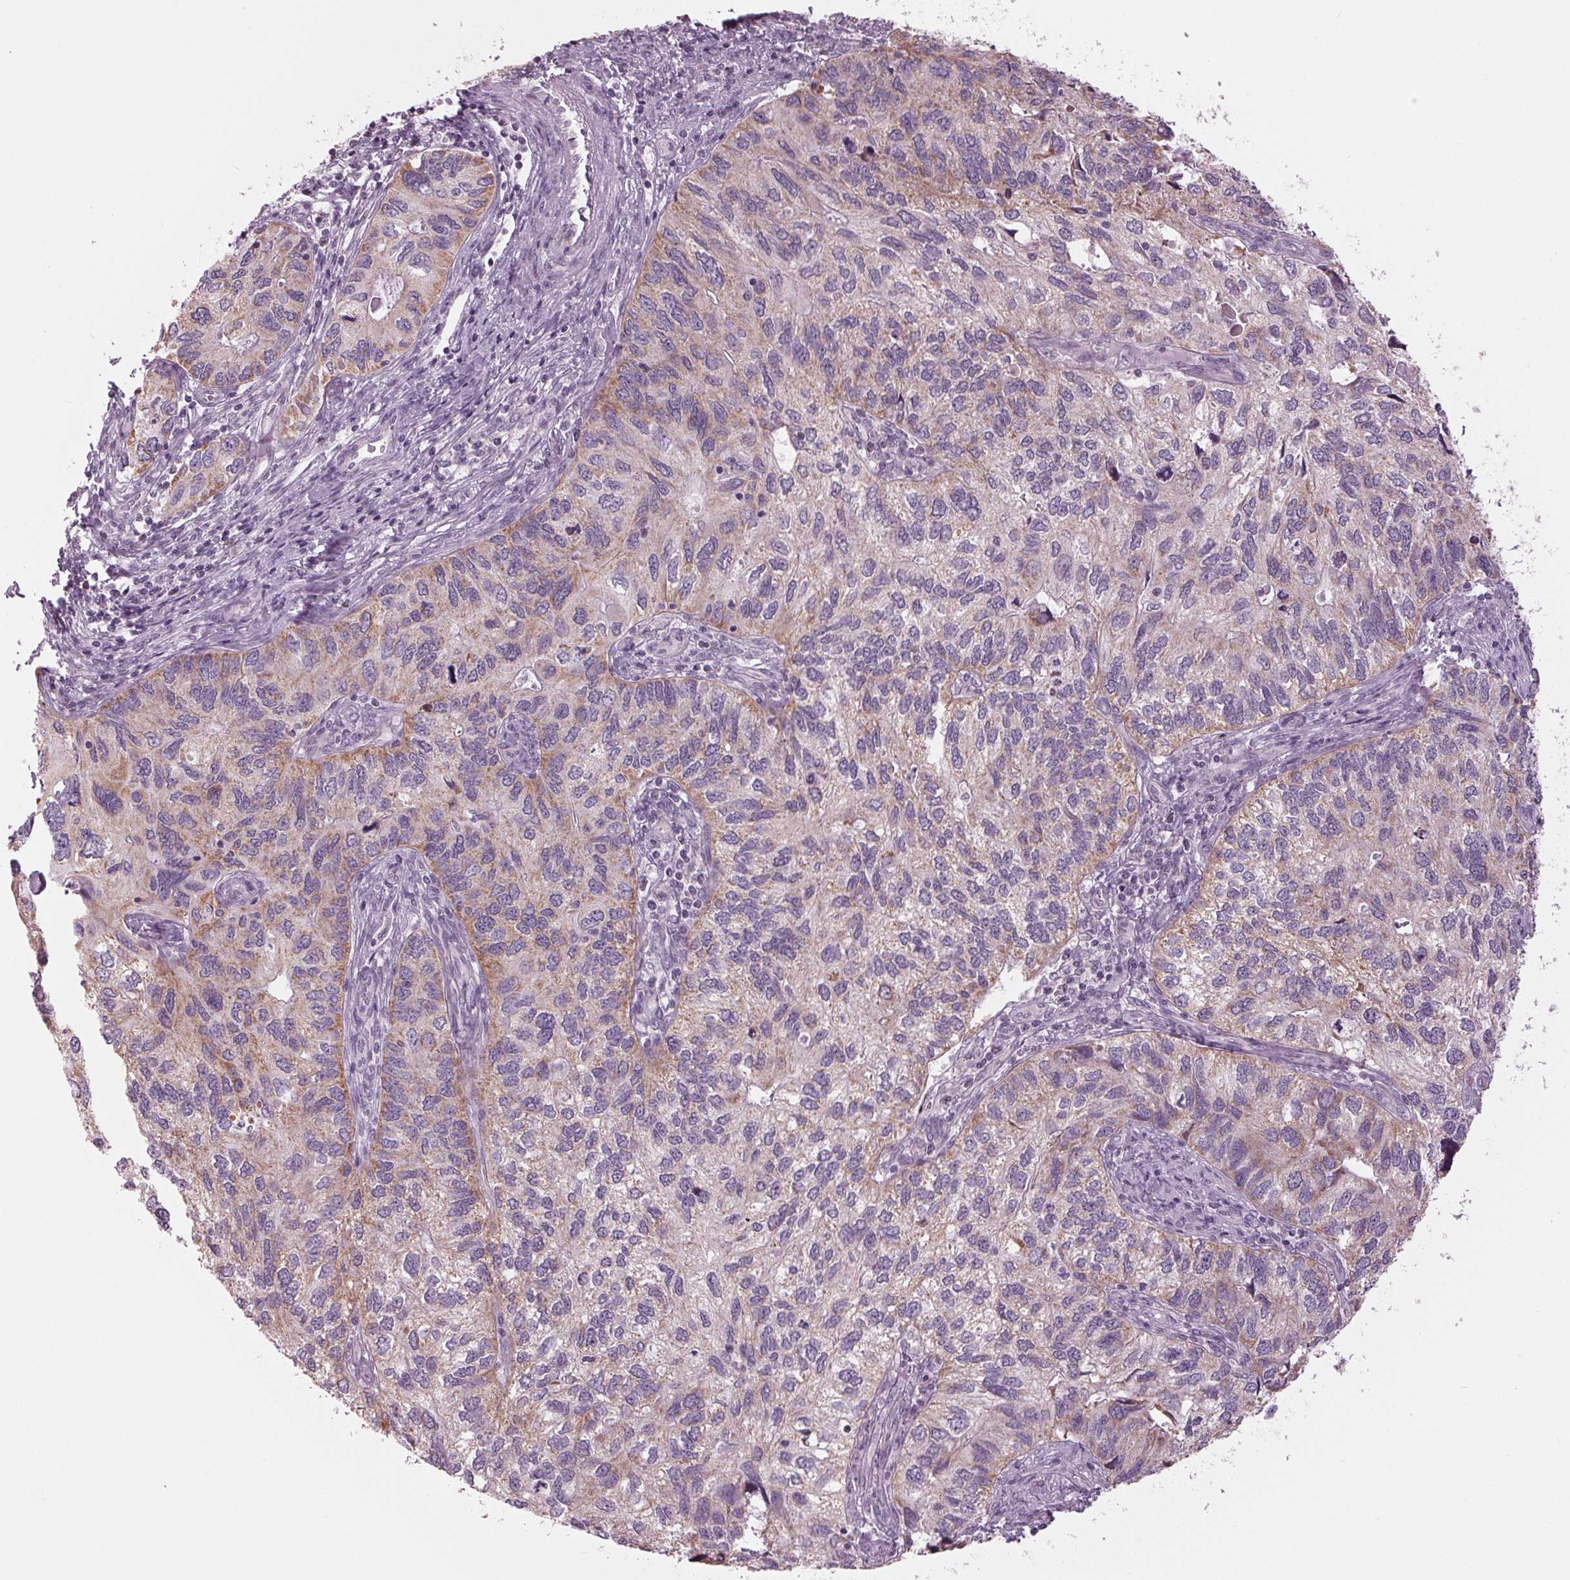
{"staining": {"intensity": "weak", "quantity": "<25%", "location": "cytoplasmic/membranous"}, "tissue": "endometrial cancer", "cell_type": "Tumor cells", "image_type": "cancer", "snomed": [{"axis": "morphology", "description": "Carcinoma, NOS"}, {"axis": "topography", "description": "Uterus"}], "caption": "A high-resolution image shows IHC staining of endometrial cancer, which displays no significant expression in tumor cells.", "gene": "SAMD4A", "patient": {"sex": "female", "age": 76}}